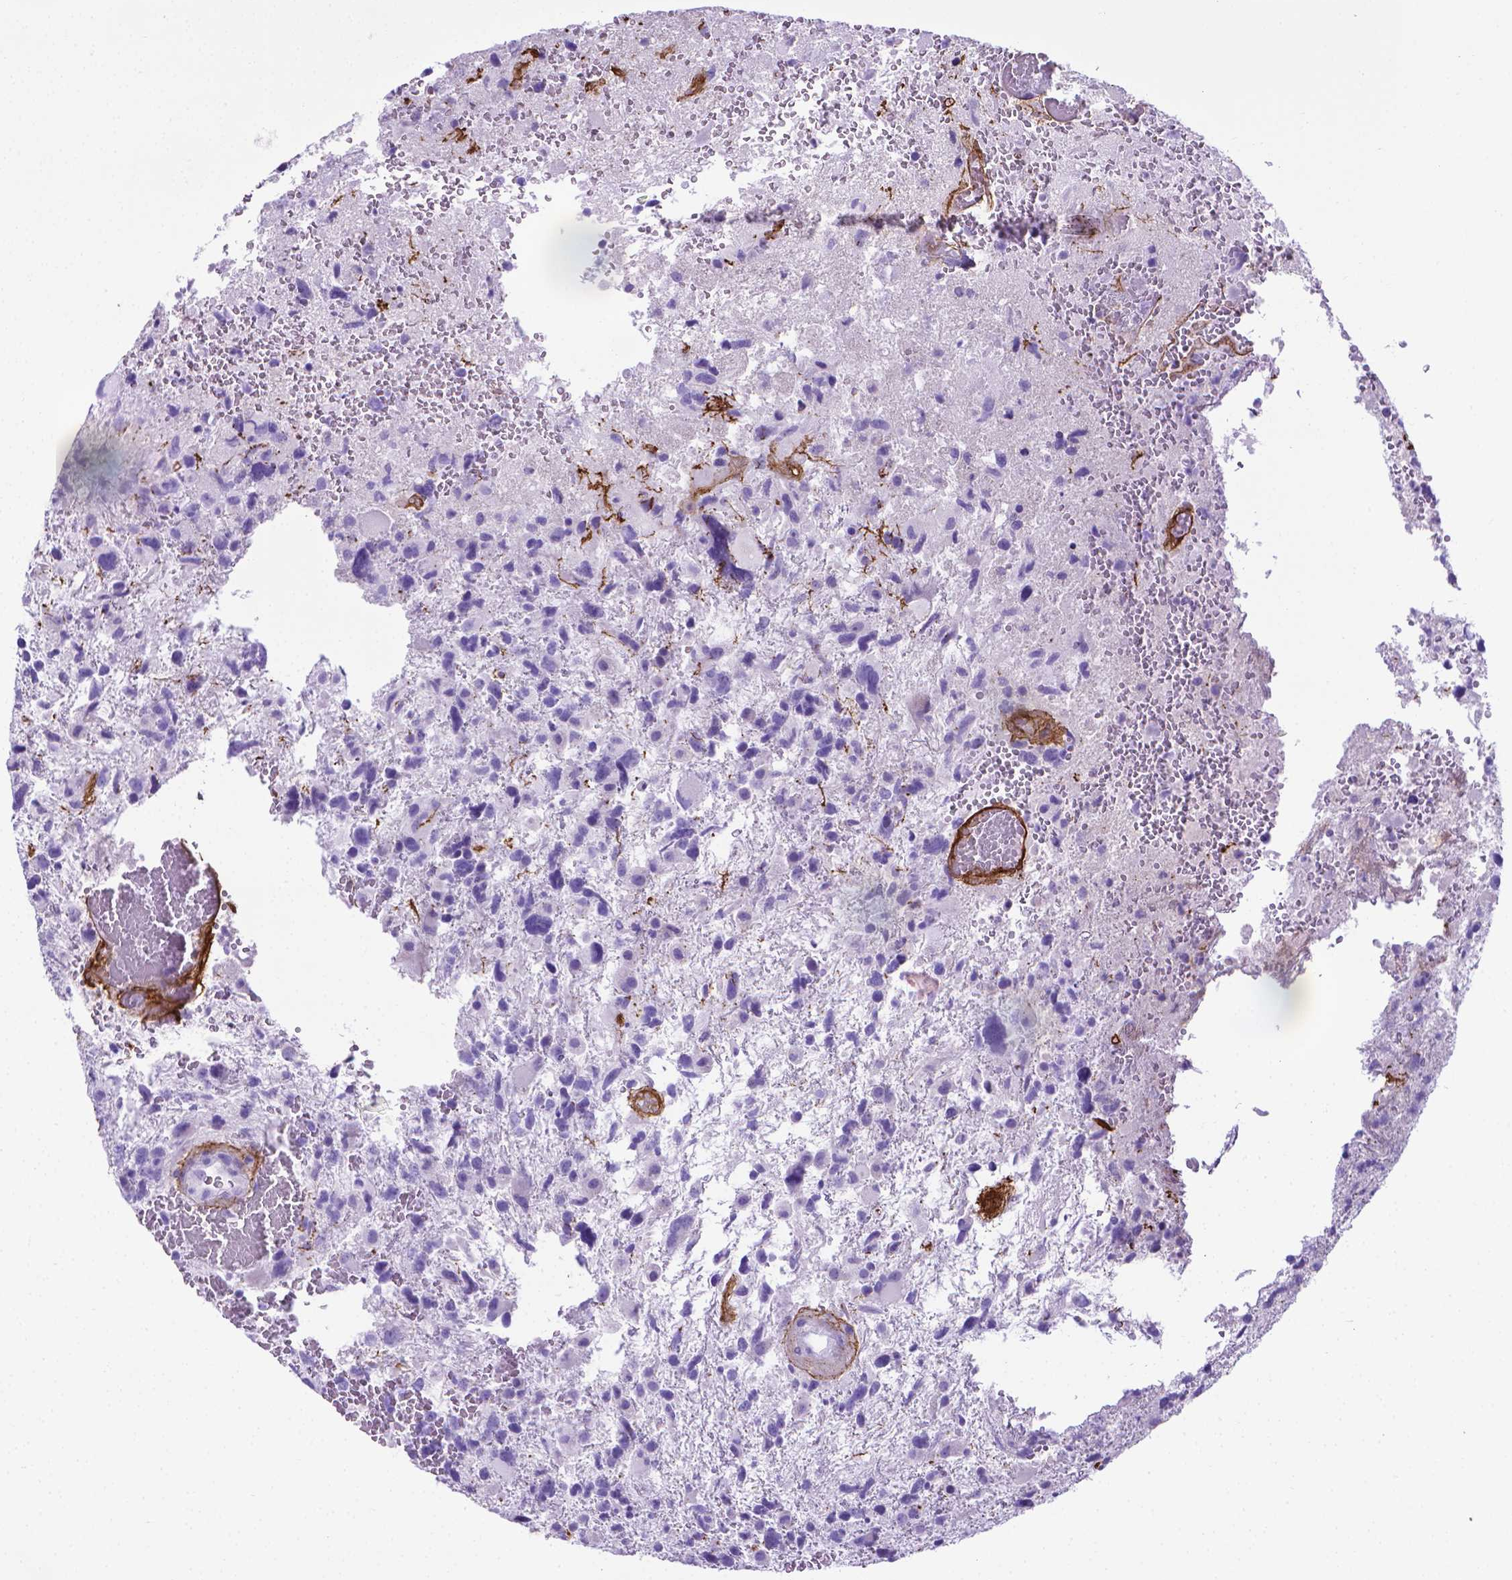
{"staining": {"intensity": "negative", "quantity": "none", "location": "none"}, "tissue": "glioma", "cell_type": "Tumor cells", "image_type": "cancer", "snomed": [{"axis": "morphology", "description": "Glioma, malignant, High grade"}, {"axis": "topography", "description": "Brain"}], "caption": "A high-resolution image shows immunohistochemistry (IHC) staining of malignant glioma (high-grade), which demonstrates no significant positivity in tumor cells.", "gene": "MFAP2", "patient": {"sex": "female", "age": 71}}